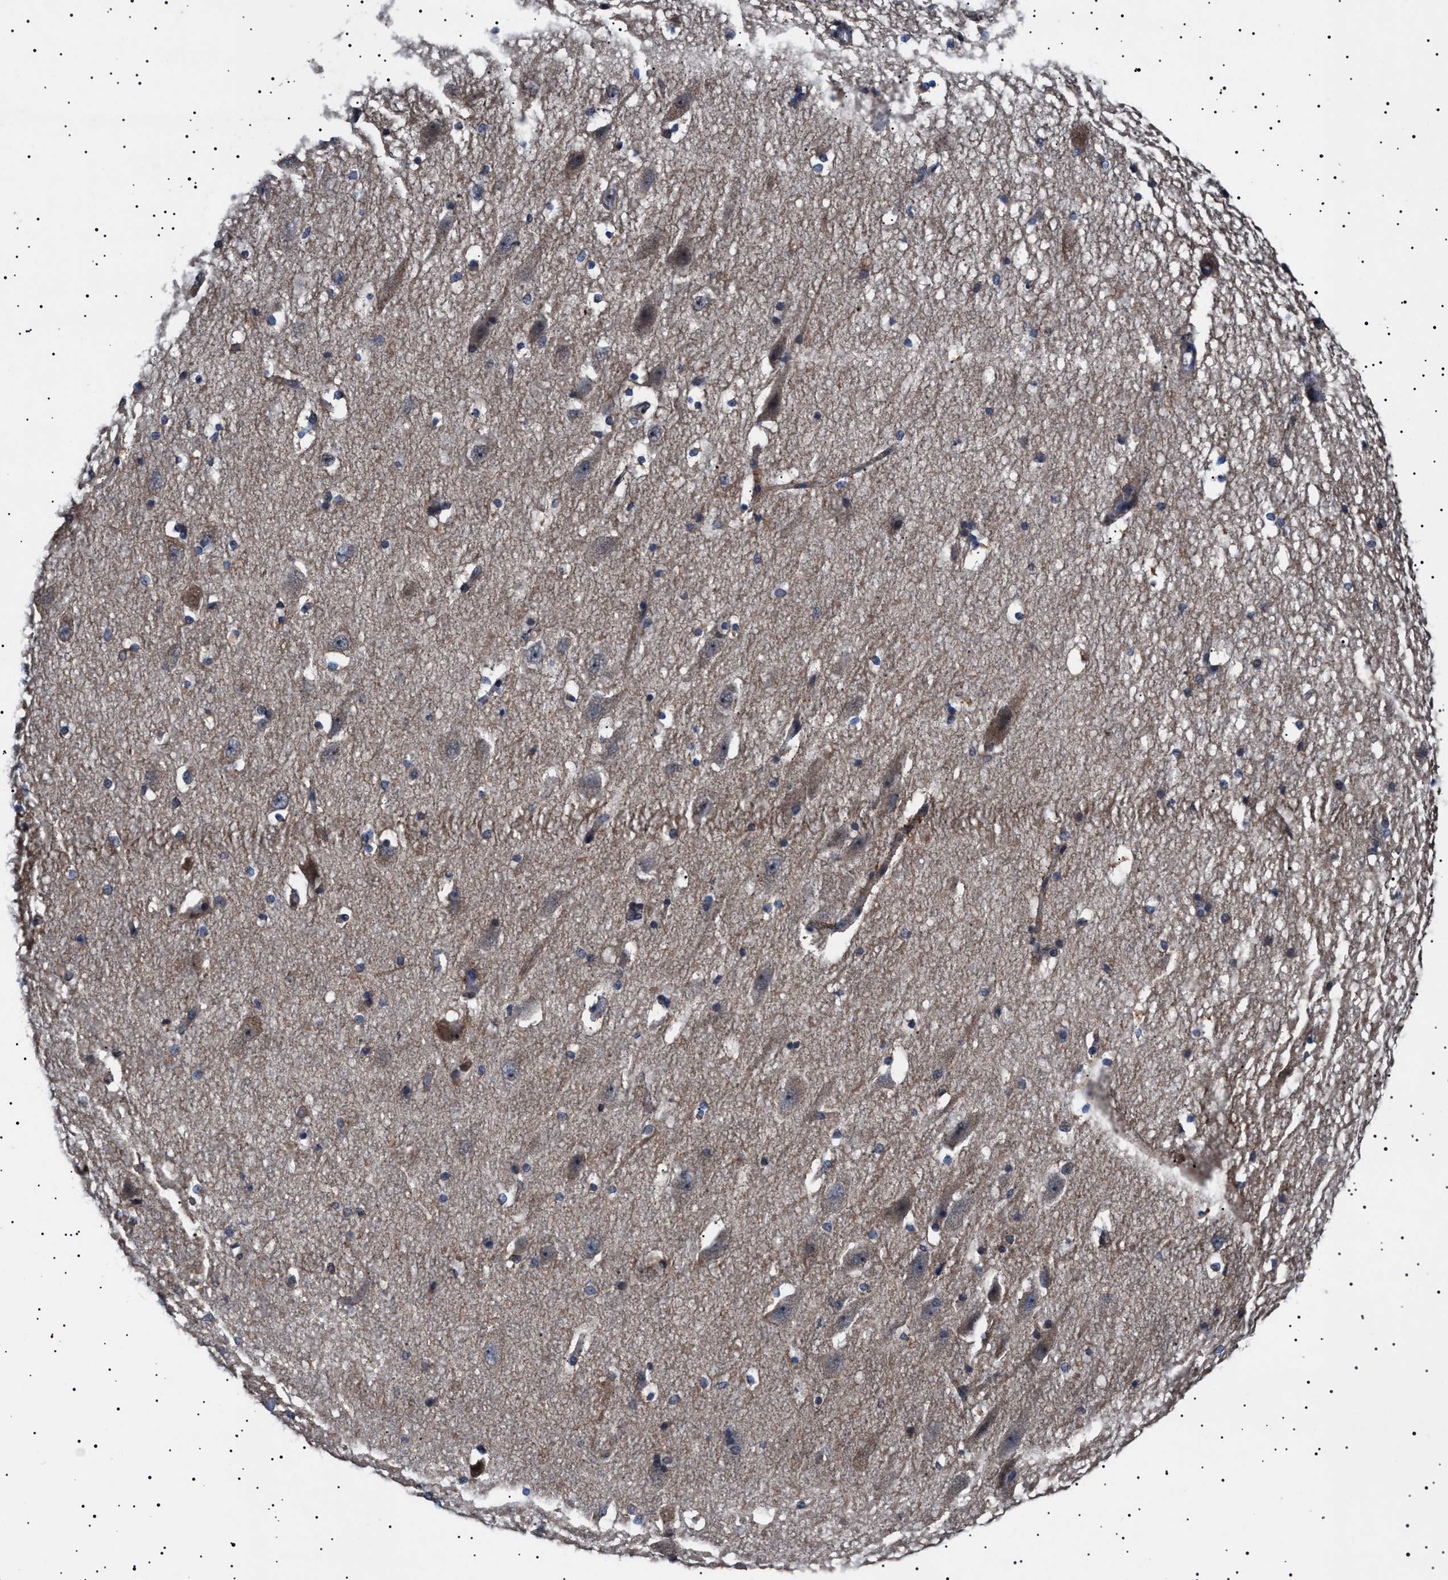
{"staining": {"intensity": "weak", "quantity": "<25%", "location": "cytoplasmic/membranous"}, "tissue": "hippocampus", "cell_type": "Glial cells", "image_type": "normal", "snomed": [{"axis": "morphology", "description": "Normal tissue, NOS"}, {"axis": "topography", "description": "Hippocampus"}], "caption": "Glial cells show no significant protein expression in normal hippocampus. Nuclei are stained in blue.", "gene": "PTRH1", "patient": {"sex": "female", "age": 19}}